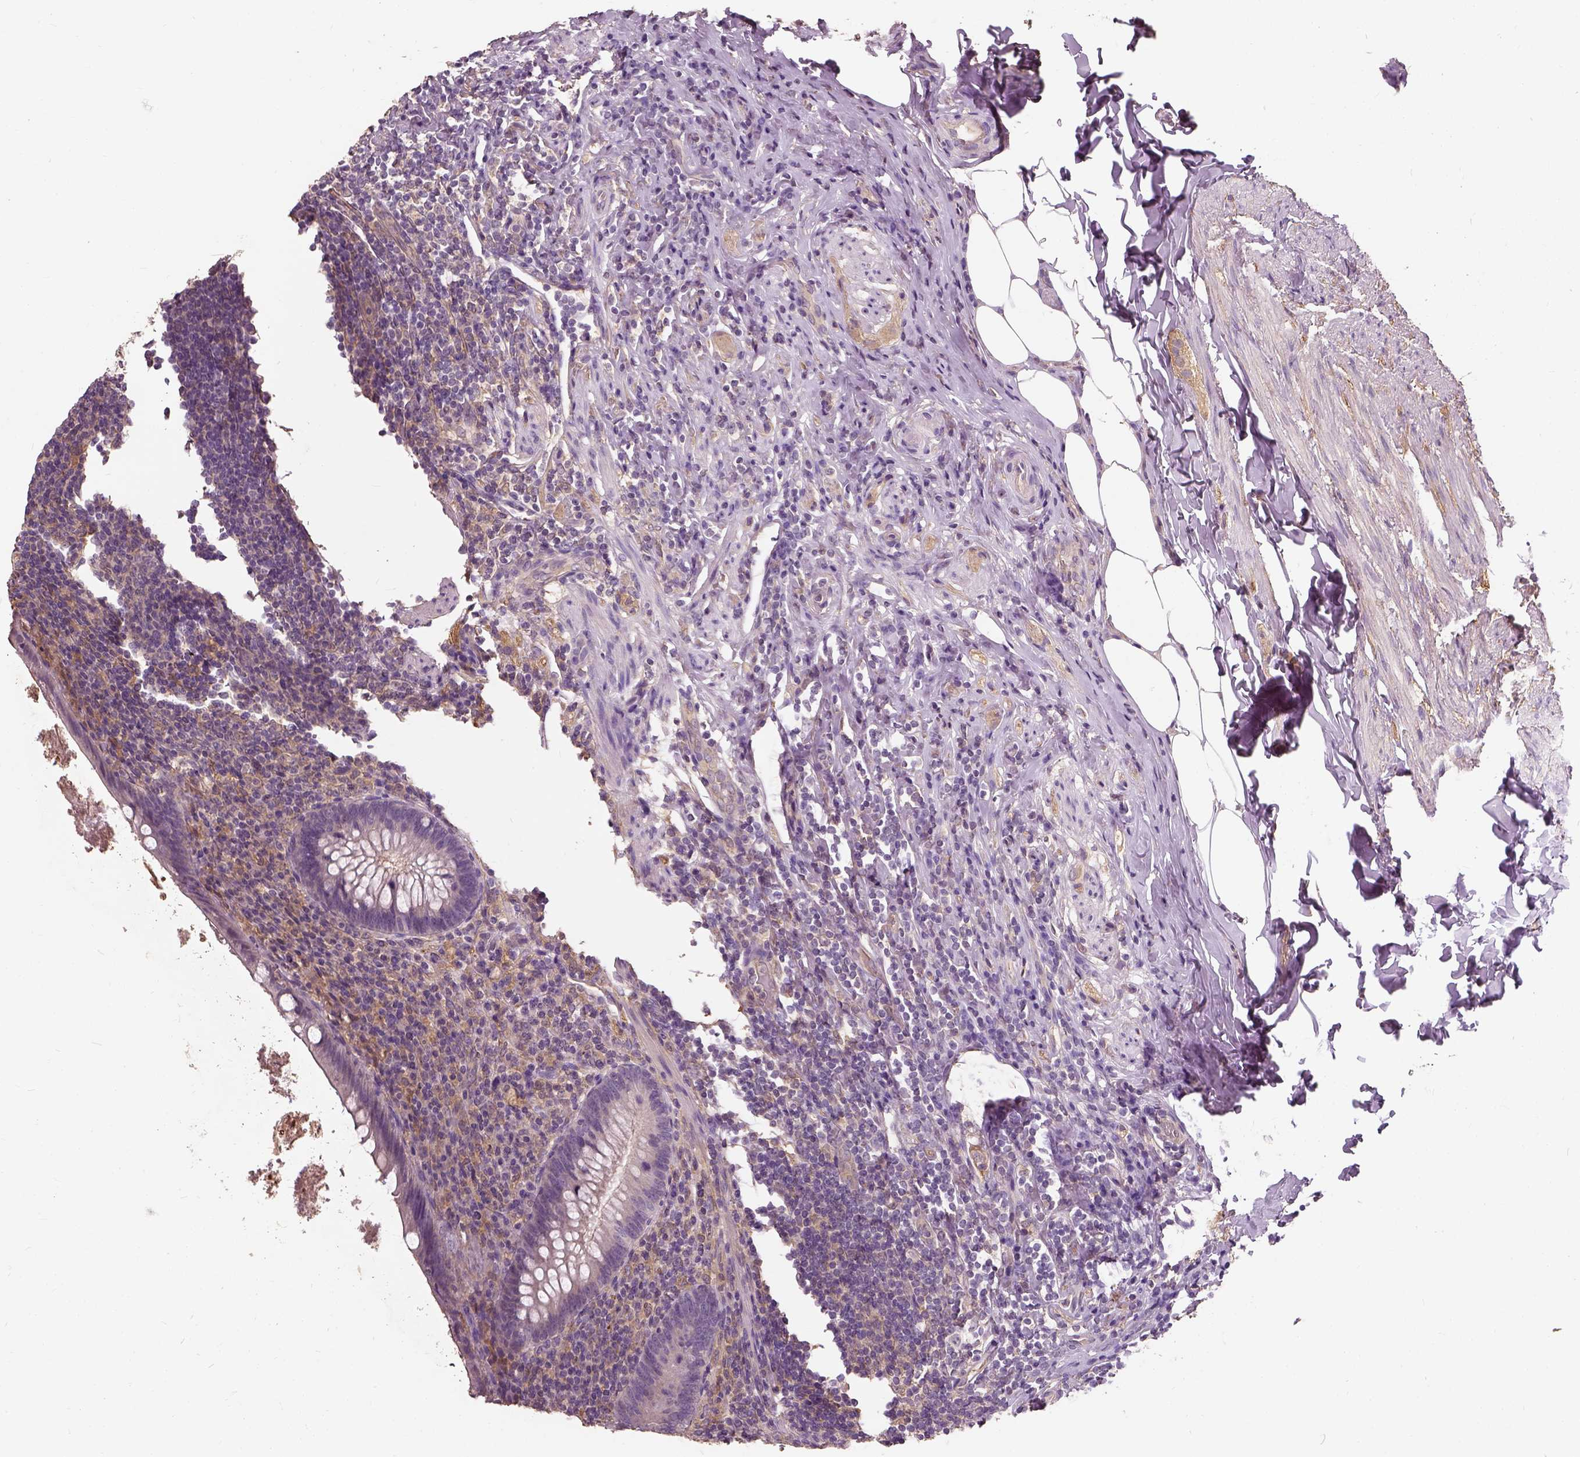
{"staining": {"intensity": "negative", "quantity": "none", "location": "none"}, "tissue": "appendix", "cell_type": "Glandular cells", "image_type": "normal", "snomed": [{"axis": "morphology", "description": "Normal tissue, NOS"}, {"axis": "topography", "description": "Appendix"}], "caption": "Appendix stained for a protein using immunohistochemistry displays no staining glandular cells.", "gene": "PEA15", "patient": {"sex": "male", "age": 47}}